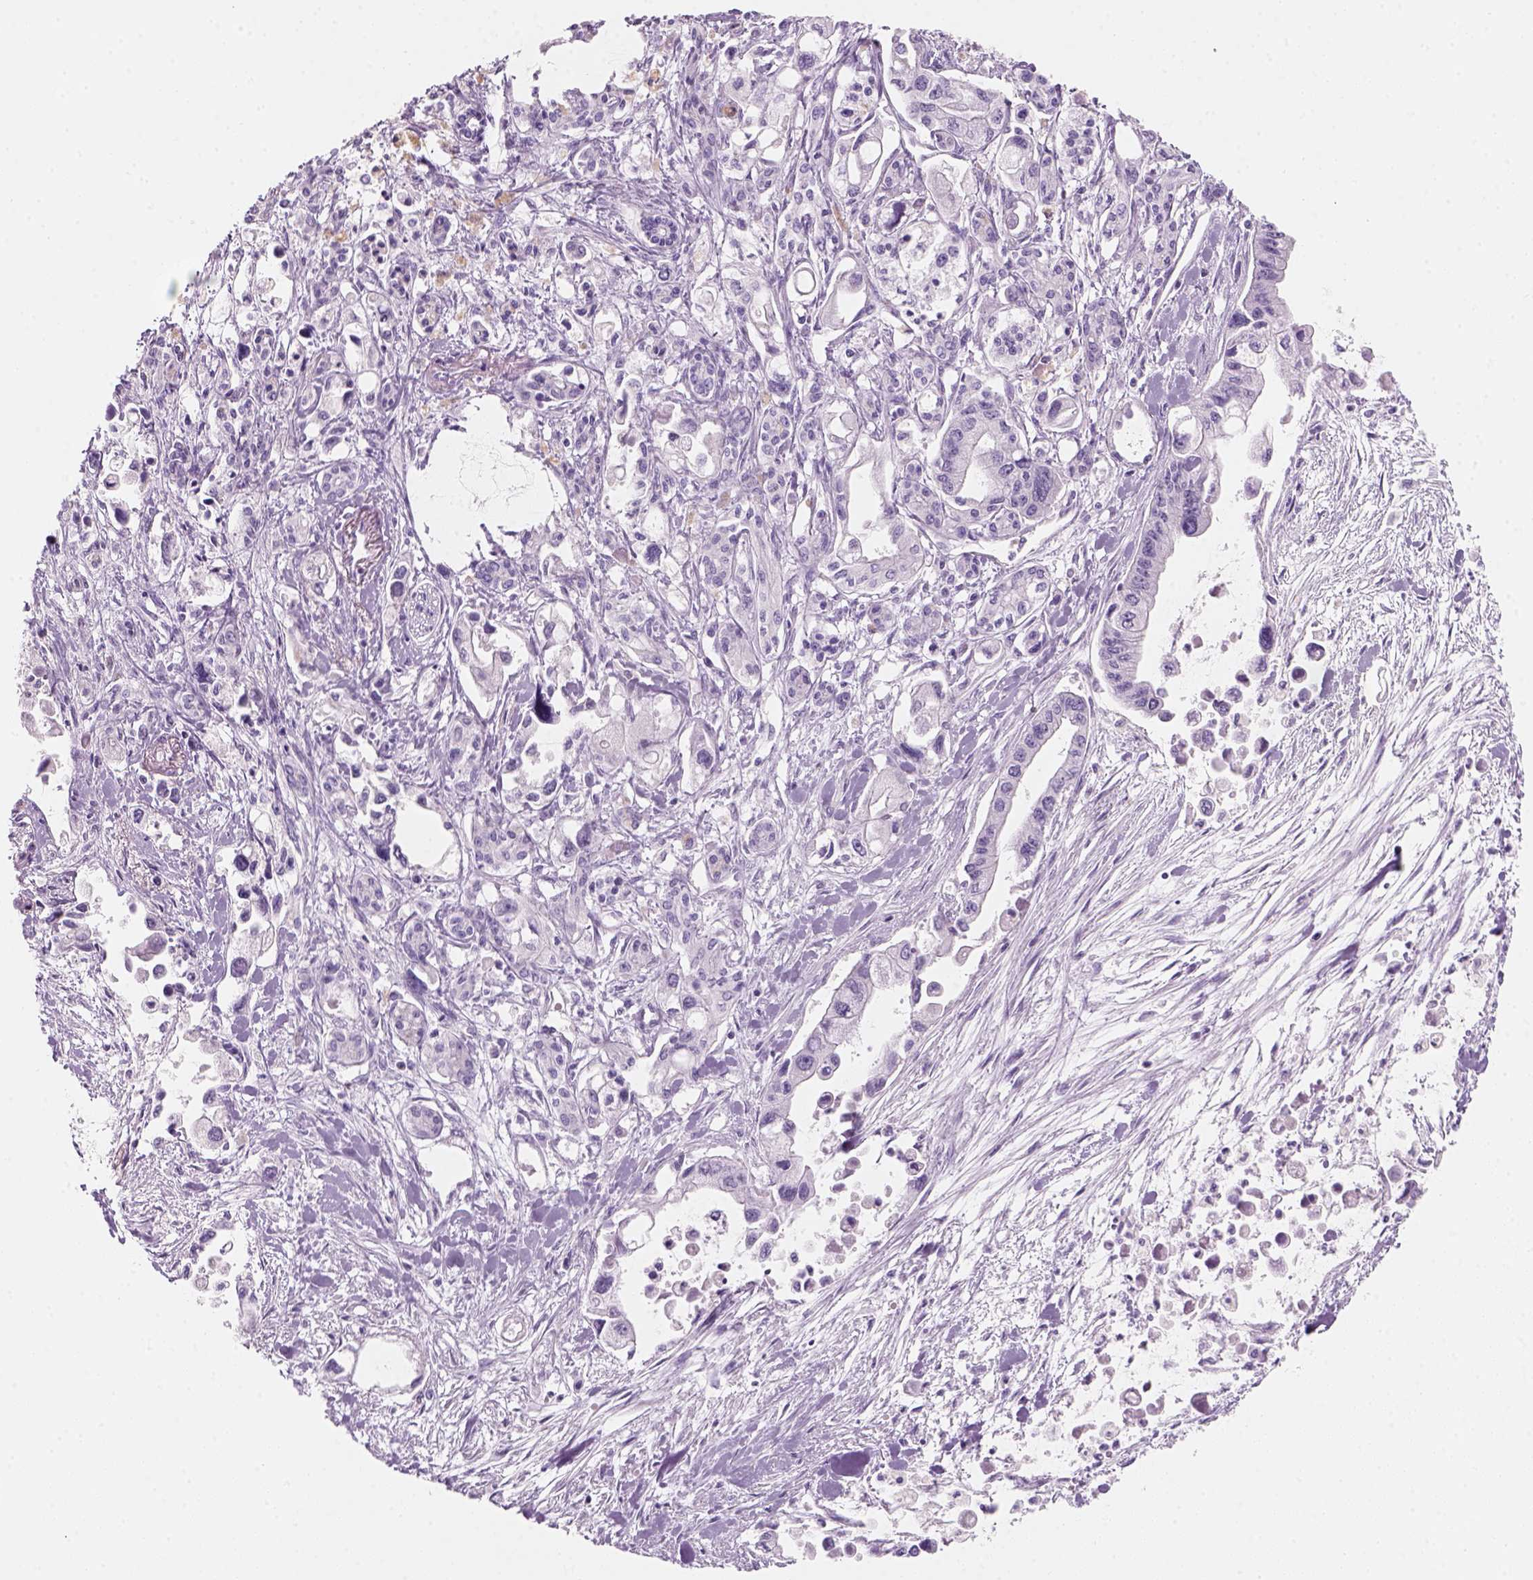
{"staining": {"intensity": "negative", "quantity": "none", "location": "none"}, "tissue": "pancreatic cancer", "cell_type": "Tumor cells", "image_type": "cancer", "snomed": [{"axis": "morphology", "description": "Adenocarcinoma, NOS"}, {"axis": "topography", "description": "Pancreas"}], "caption": "Tumor cells are negative for protein expression in human pancreatic cancer.", "gene": "KRTAP11-1", "patient": {"sex": "female", "age": 61}}